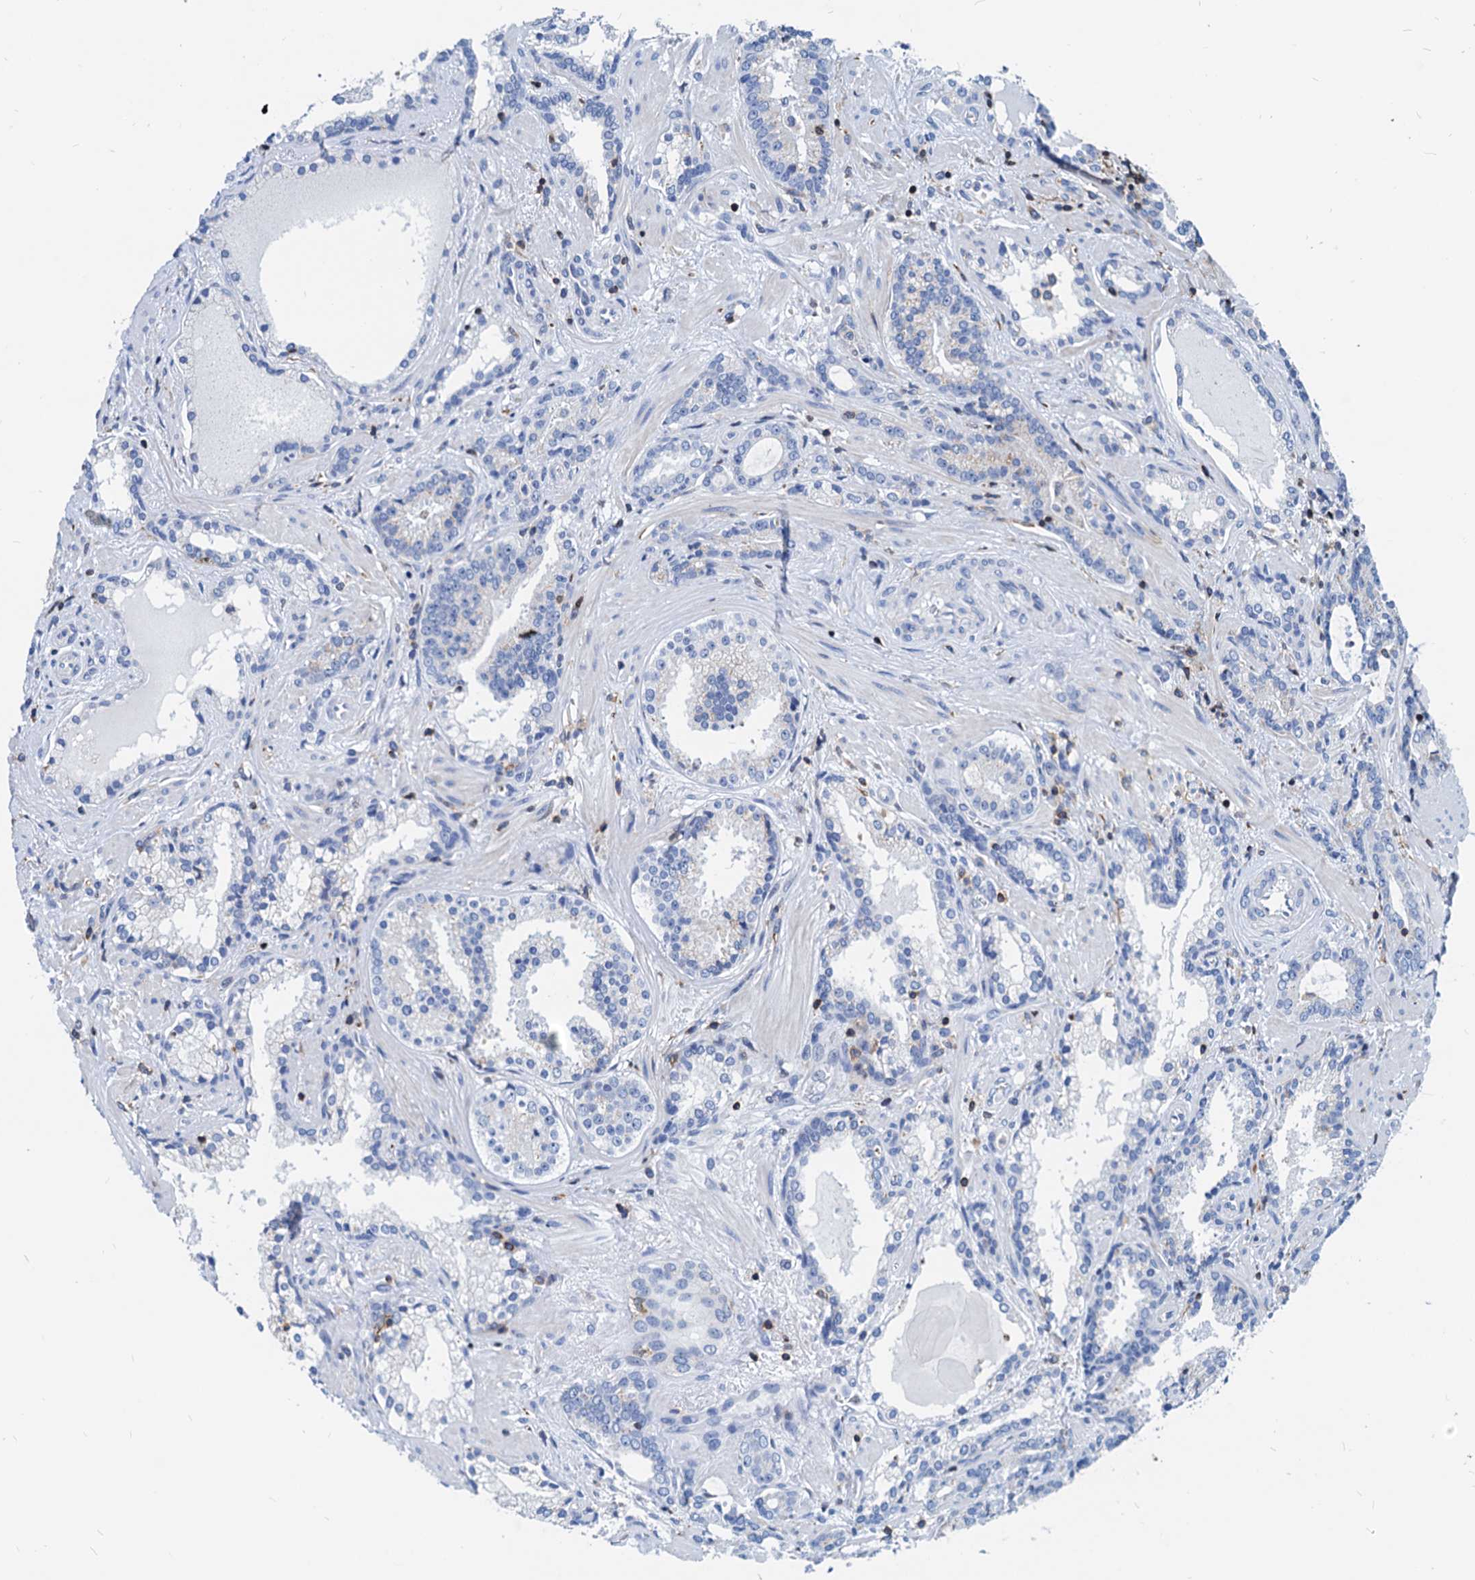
{"staining": {"intensity": "negative", "quantity": "none", "location": "none"}, "tissue": "prostate cancer", "cell_type": "Tumor cells", "image_type": "cancer", "snomed": [{"axis": "morphology", "description": "Adenocarcinoma, High grade"}, {"axis": "topography", "description": "Prostate"}], "caption": "IHC micrograph of neoplastic tissue: prostate cancer (adenocarcinoma (high-grade)) stained with DAB (3,3'-diaminobenzidine) shows no significant protein positivity in tumor cells.", "gene": "LCP2", "patient": {"sex": "male", "age": 58}}